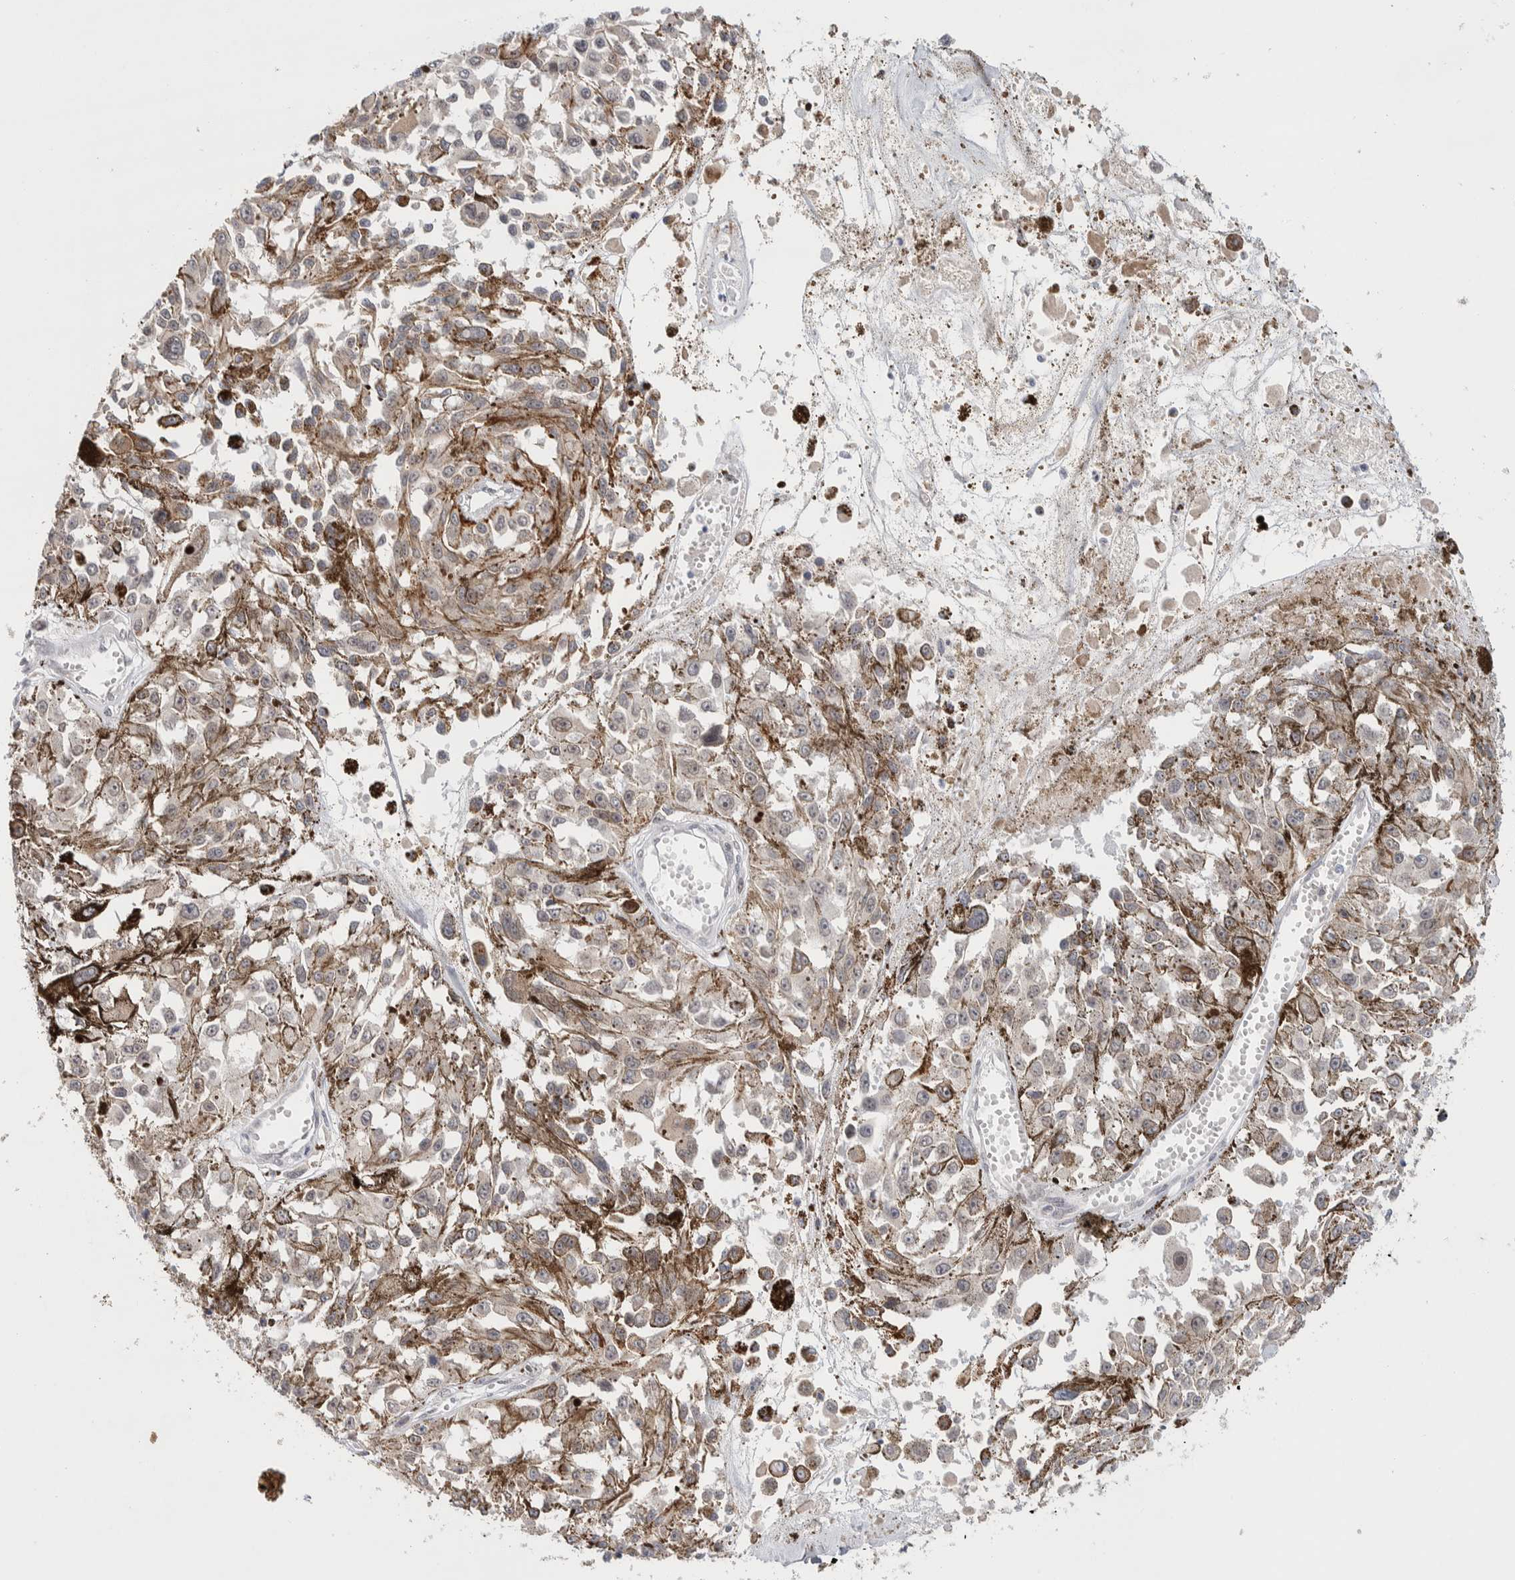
{"staining": {"intensity": "negative", "quantity": "none", "location": "none"}, "tissue": "melanoma", "cell_type": "Tumor cells", "image_type": "cancer", "snomed": [{"axis": "morphology", "description": "Malignant melanoma, Metastatic site"}, {"axis": "topography", "description": "Lymph node"}], "caption": "A histopathology image of malignant melanoma (metastatic site) stained for a protein demonstrates no brown staining in tumor cells. The staining is performed using DAB (3,3'-diaminobenzidine) brown chromogen with nuclei counter-stained in using hematoxylin.", "gene": "CRAT", "patient": {"sex": "male", "age": 59}}